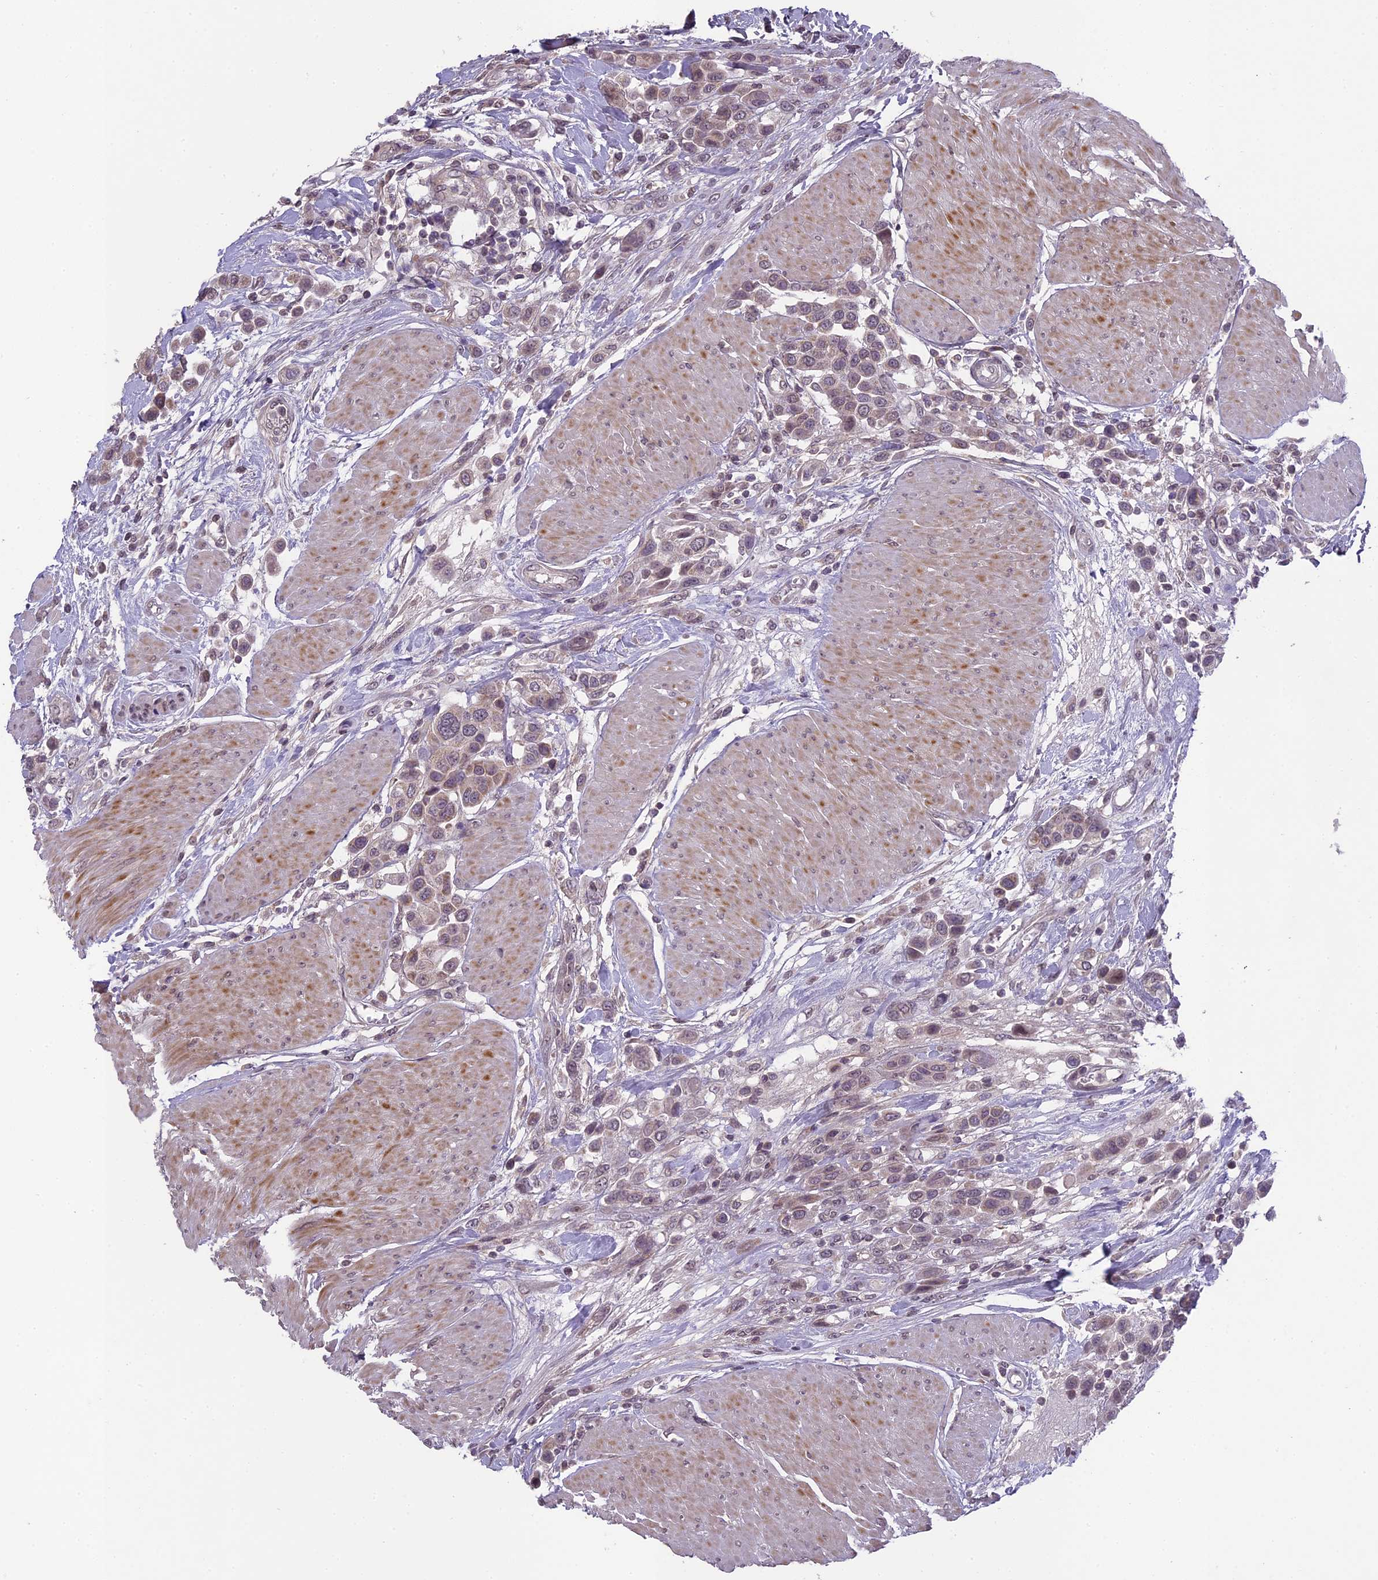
{"staining": {"intensity": "weak", "quantity": "25%-75%", "location": "nuclear"}, "tissue": "urothelial cancer", "cell_type": "Tumor cells", "image_type": "cancer", "snomed": [{"axis": "morphology", "description": "Urothelial carcinoma, High grade"}, {"axis": "topography", "description": "Urinary bladder"}], "caption": "There is low levels of weak nuclear staining in tumor cells of high-grade urothelial carcinoma, as demonstrated by immunohistochemical staining (brown color).", "gene": "ERG28", "patient": {"sex": "male", "age": 50}}